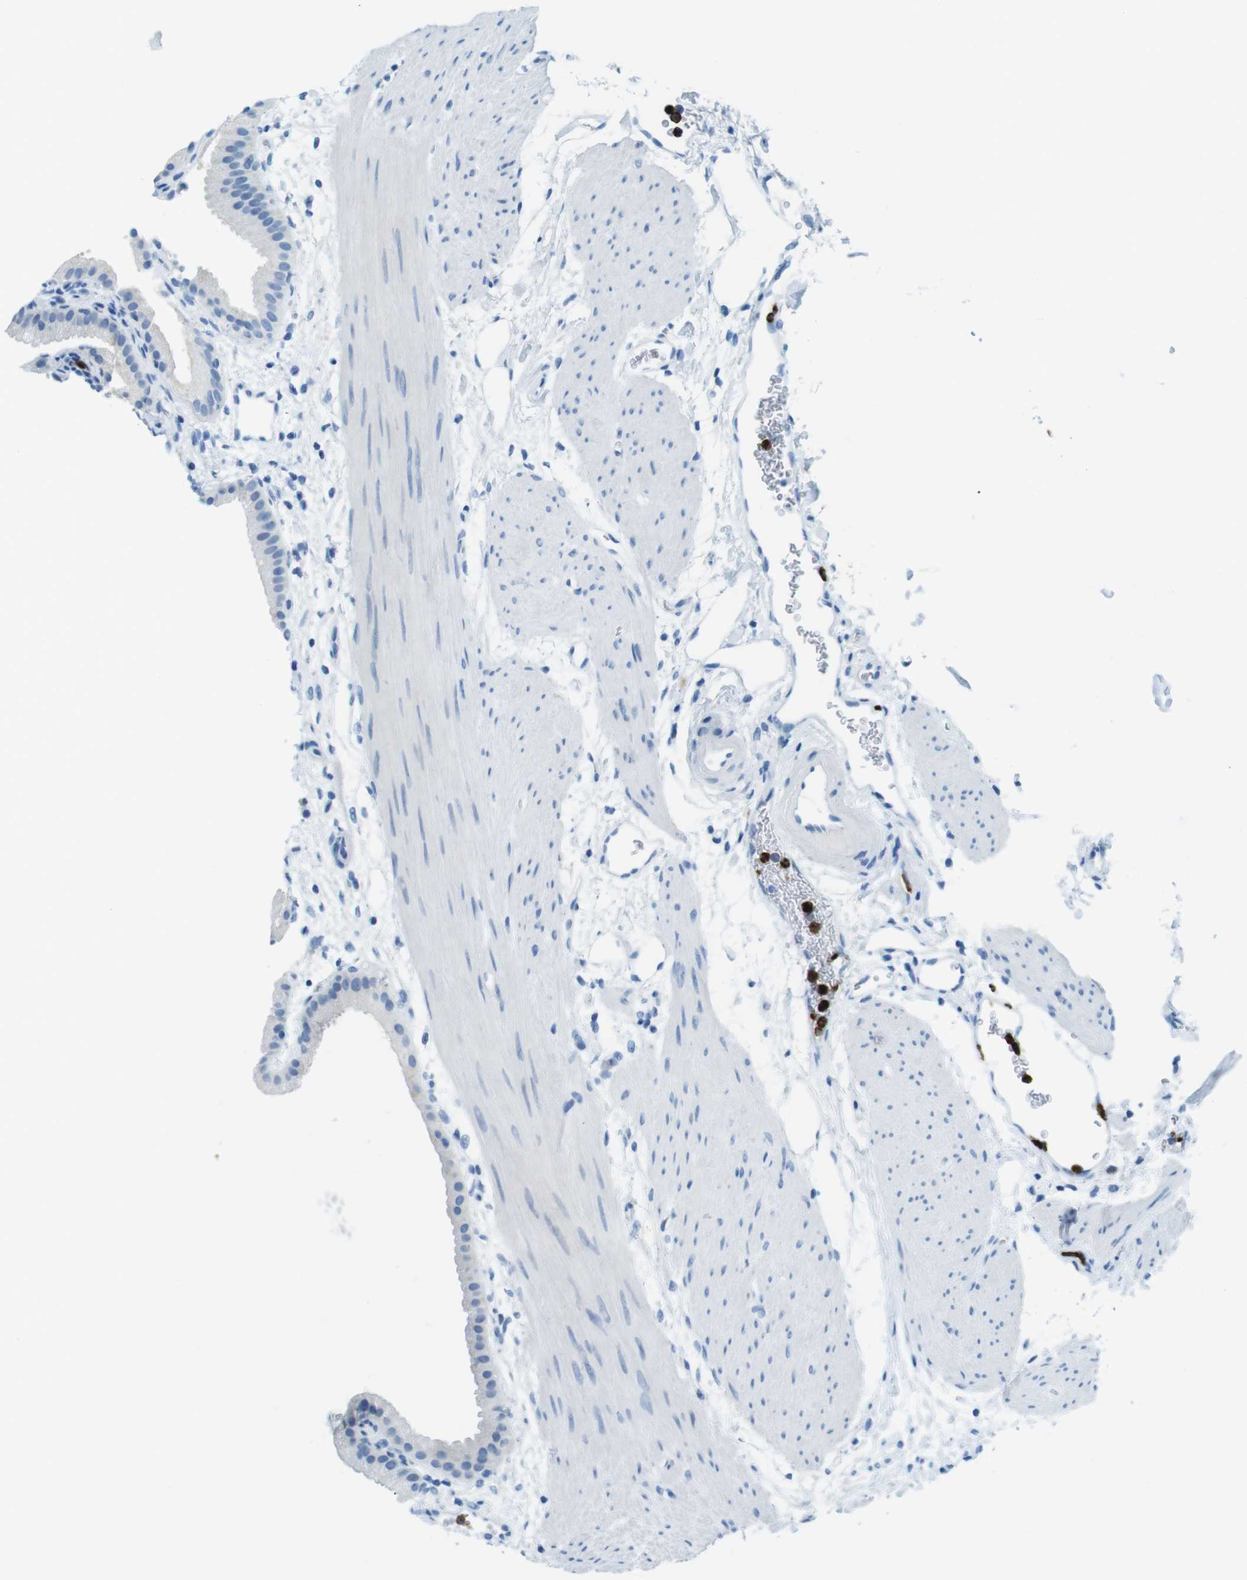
{"staining": {"intensity": "negative", "quantity": "none", "location": "none"}, "tissue": "gallbladder", "cell_type": "Glandular cells", "image_type": "normal", "snomed": [{"axis": "morphology", "description": "Normal tissue, NOS"}, {"axis": "topography", "description": "Gallbladder"}], "caption": "A histopathology image of gallbladder stained for a protein displays no brown staining in glandular cells.", "gene": "MCEMP1", "patient": {"sex": "female", "age": 64}}